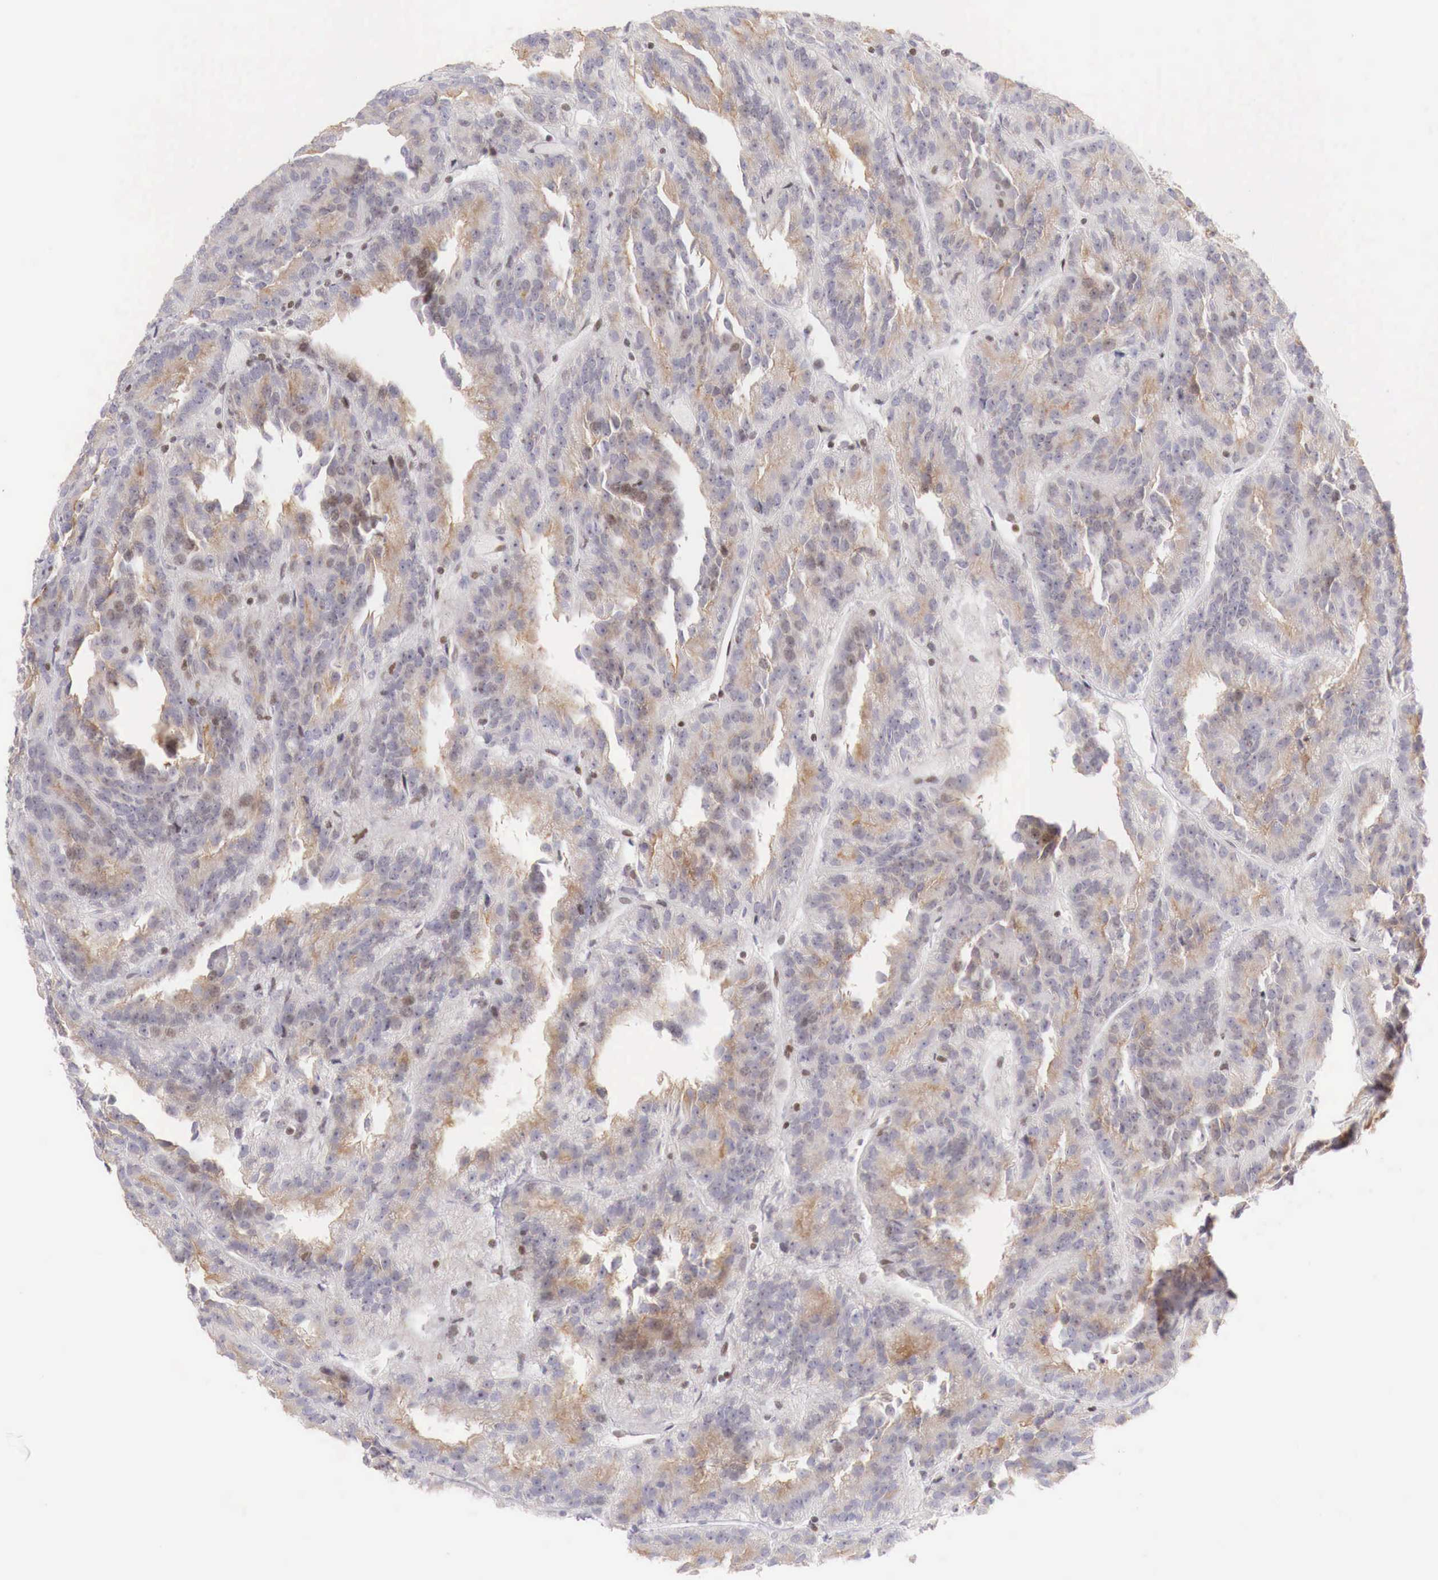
{"staining": {"intensity": "moderate", "quantity": "25%-75%", "location": "cytoplasmic/membranous"}, "tissue": "renal cancer", "cell_type": "Tumor cells", "image_type": "cancer", "snomed": [{"axis": "morphology", "description": "Adenocarcinoma, NOS"}, {"axis": "topography", "description": "Kidney"}], "caption": "Renal cancer (adenocarcinoma) tissue demonstrates moderate cytoplasmic/membranous positivity in about 25%-75% of tumor cells, visualized by immunohistochemistry.", "gene": "CLCN5", "patient": {"sex": "male", "age": 46}}